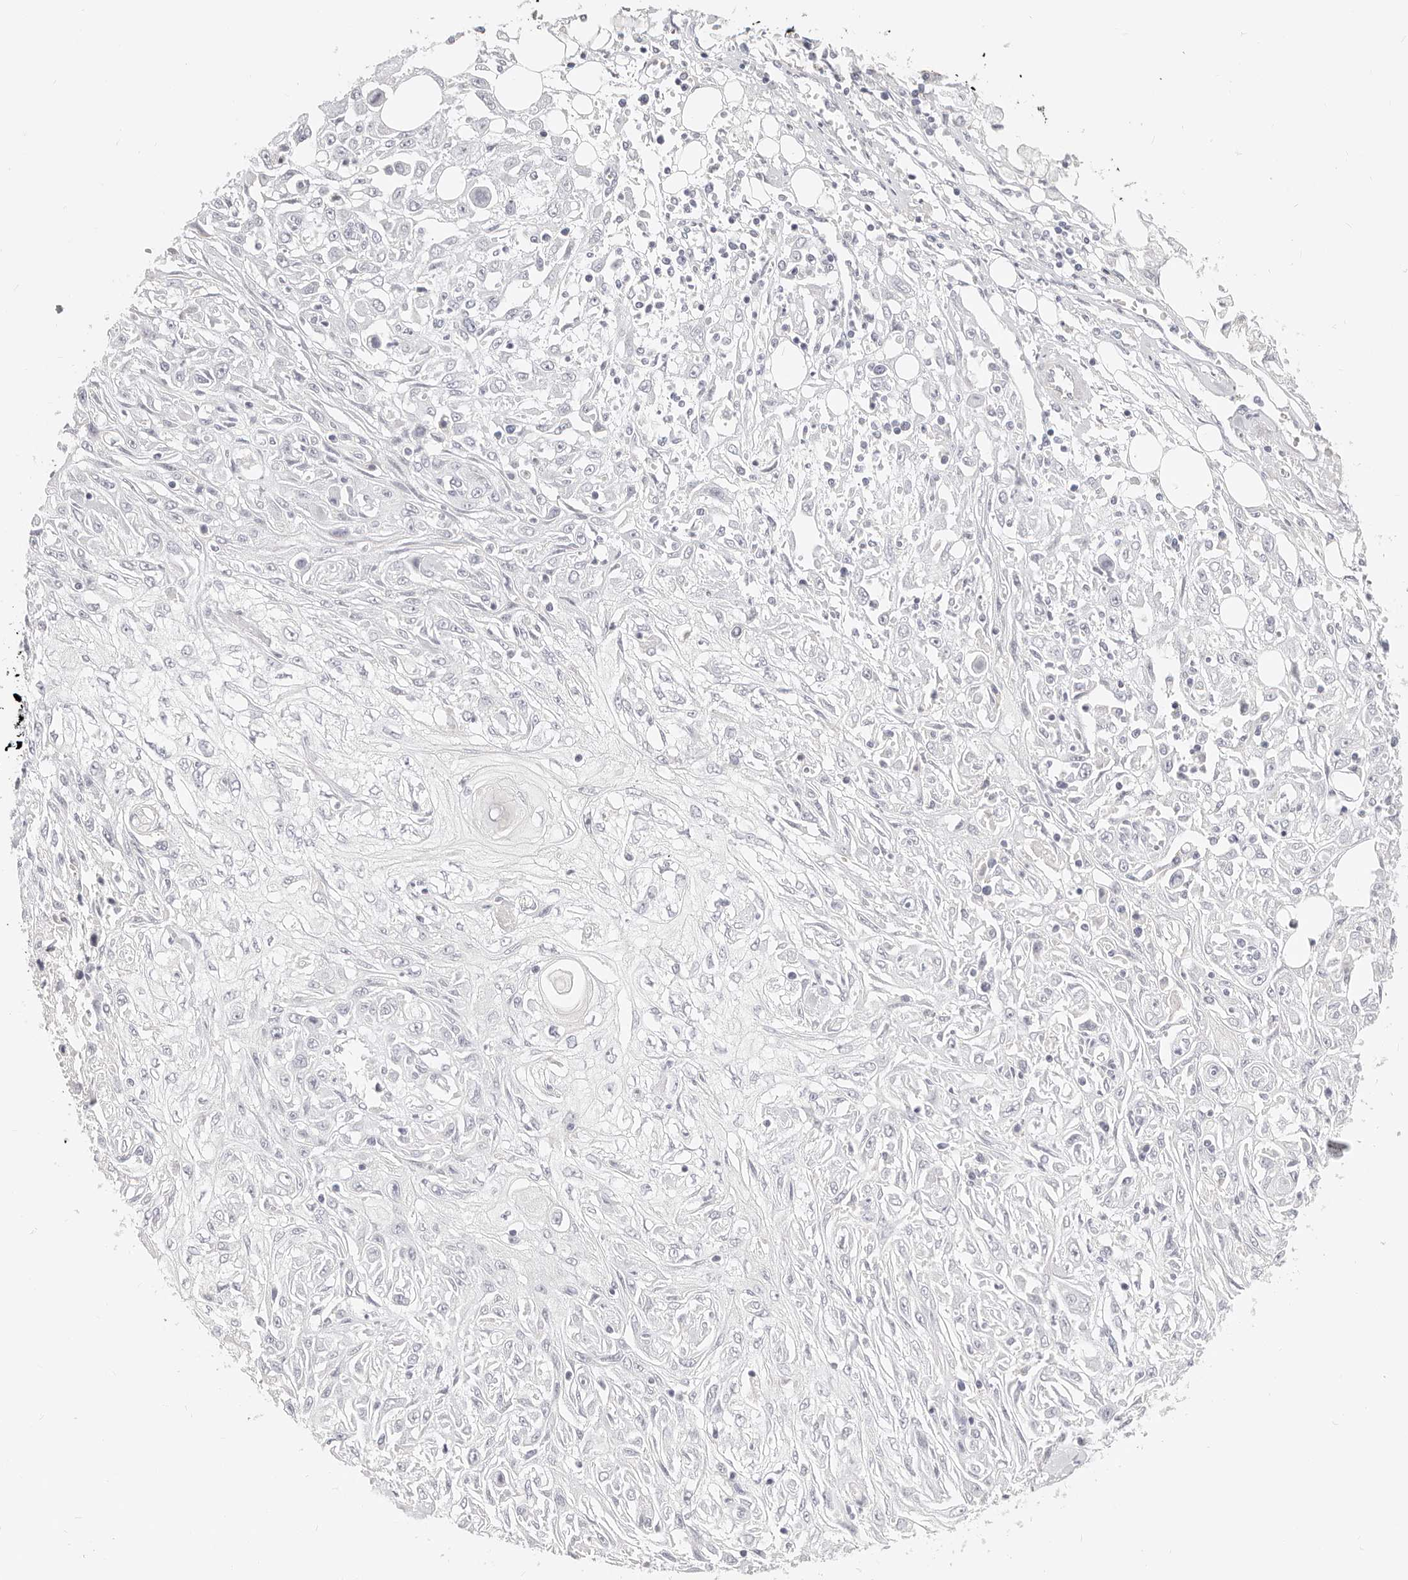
{"staining": {"intensity": "negative", "quantity": "none", "location": "none"}, "tissue": "skin cancer", "cell_type": "Tumor cells", "image_type": "cancer", "snomed": [{"axis": "morphology", "description": "Squamous cell carcinoma, NOS"}, {"axis": "morphology", "description": "Squamous cell carcinoma, metastatic, NOS"}, {"axis": "topography", "description": "Skin"}, {"axis": "topography", "description": "Lymph node"}], "caption": "This micrograph is of skin cancer stained with immunohistochemistry (IHC) to label a protein in brown with the nuclei are counter-stained blue. There is no expression in tumor cells.", "gene": "DTNBP1", "patient": {"sex": "male", "age": 75}}